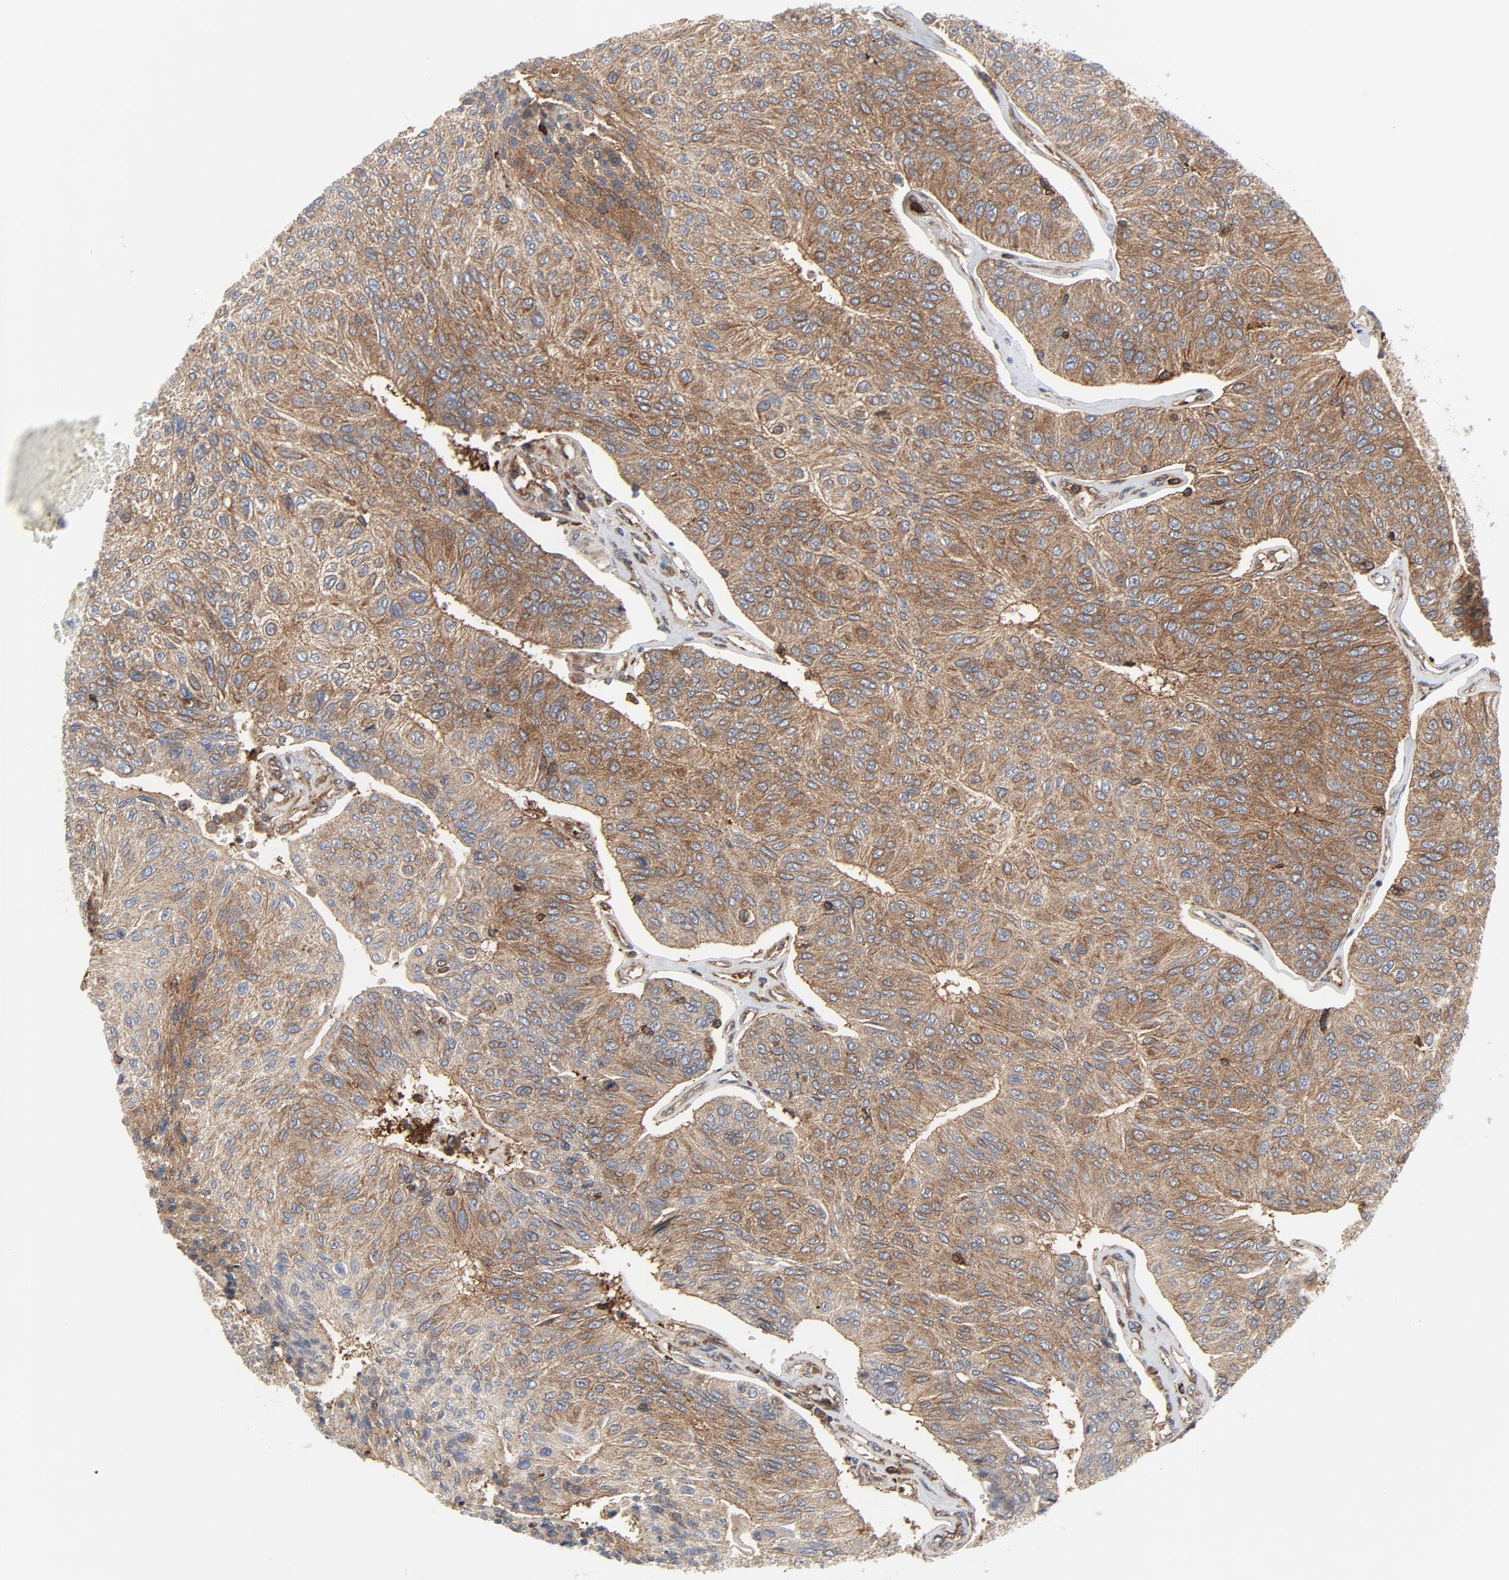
{"staining": {"intensity": "moderate", "quantity": ">75%", "location": "cytoplasmic/membranous"}, "tissue": "urothelial cancer", "cell_type": "Tumor cells", "image_type": "cancer", "snomed": [{"axis": "morphology", "description": "Urothelial carcinoma, High grade"}, {"axis": "topography", "description": "Urinary bladder"}], "caption": "High-grade urothelial carcinoma stained for a protein exhibits moderate cytoplasmic/membranous positivity in tumor cells.", "gene": "YES1", "patient": {"sex": "male", "age": 66}}